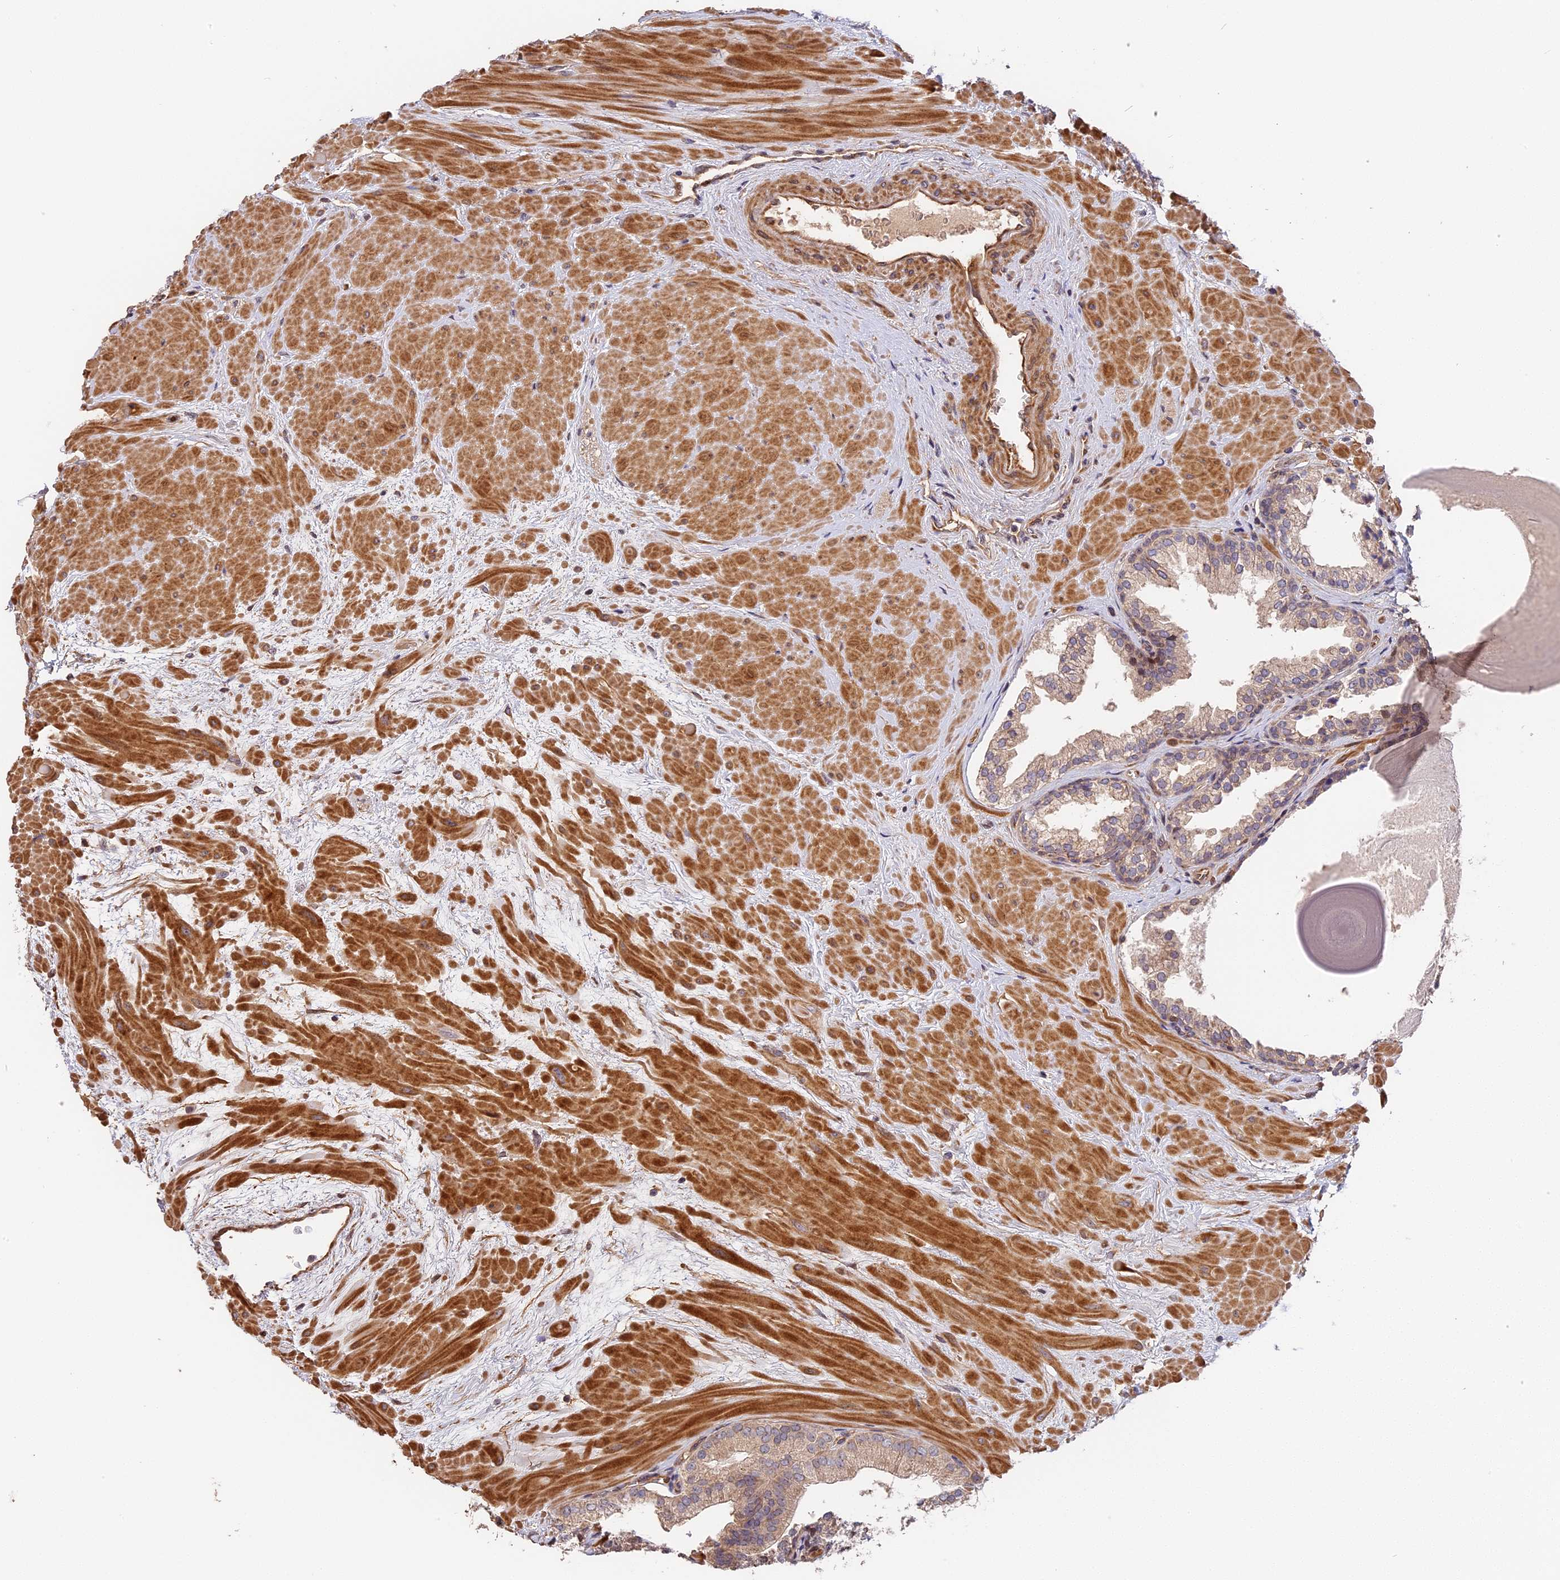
{"staining": {"intensity": "negative", "quantity": "none", "location": "none"}, "tissue": "prostate", "cell_type": "Glandular cells", "image_type": "normal", "snomed": [{"axis": "morphology", "description": "Normal tissue, NOS"}, {"axis": "topography", "description": "Prostate"}], "caption": "DAB immunohistochemical staining of normal prostate shows no significant positivity in glandular cells. (DAB immunohistochemistry, high magnification).", "gene": "ARHGAP17", "patient": {"sex": "male", "age": 48}}